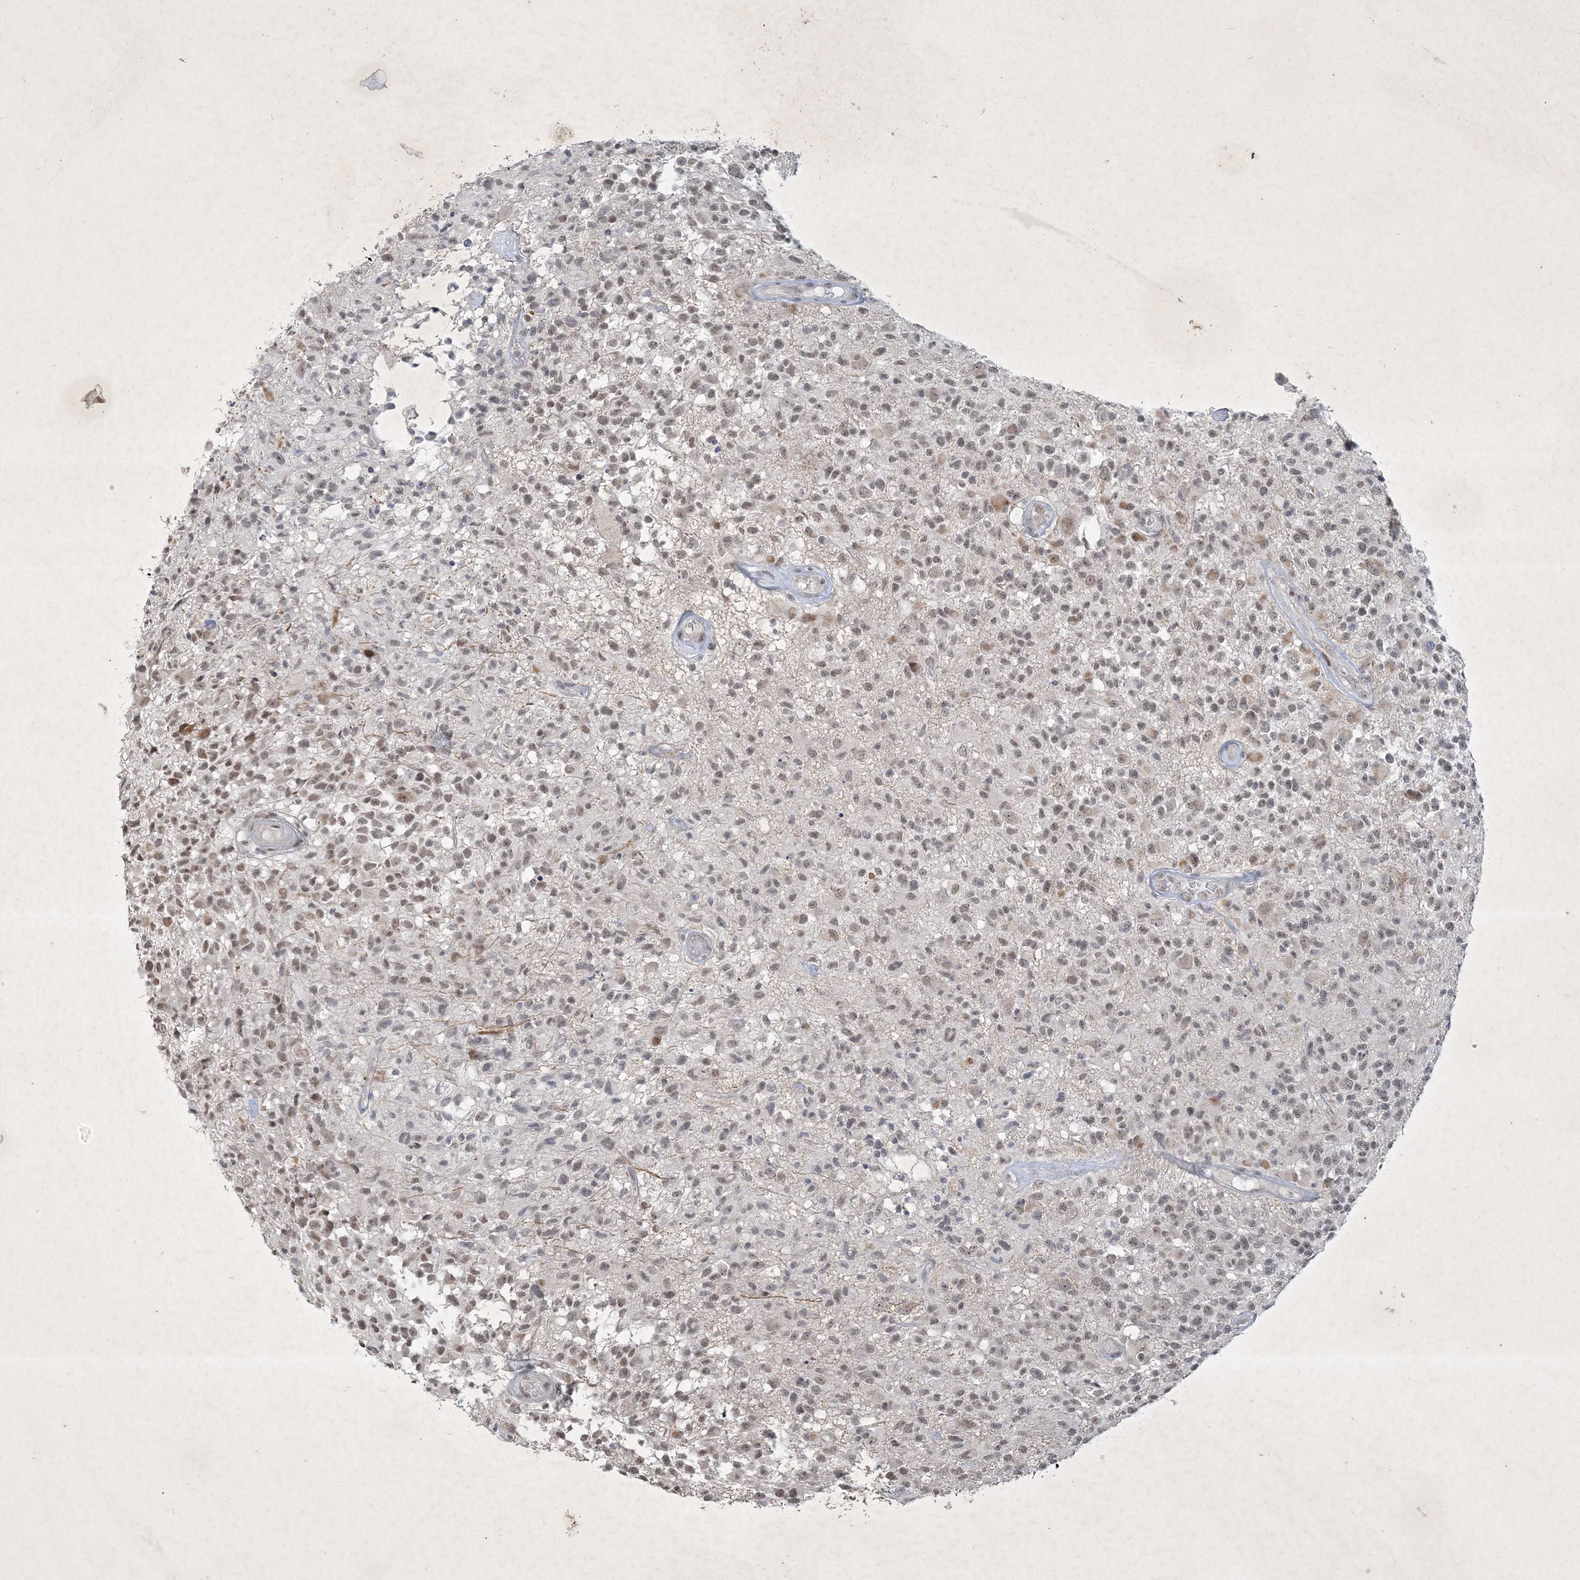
{"staining": {"intensity": "weak", "quantity": "<25%", "location": "nuclear"}, "tissue": "glioma", "cell_type": "Tumor cells", "image_type": "cancer", "snomed": [{"axis": "morphology", "description": "Glioma, malignant, High grade"}, {"axis": "morphology", "description": "Glioblastoma, NOS"}, {"axis": "topography", "description": "Brain"}], "caption": "Immunohistochemical staining of human glioma shows no significant positivity in tumor cells.", "gene": "ZBTB9", "patient": {"sex": "male", "age": 60}}